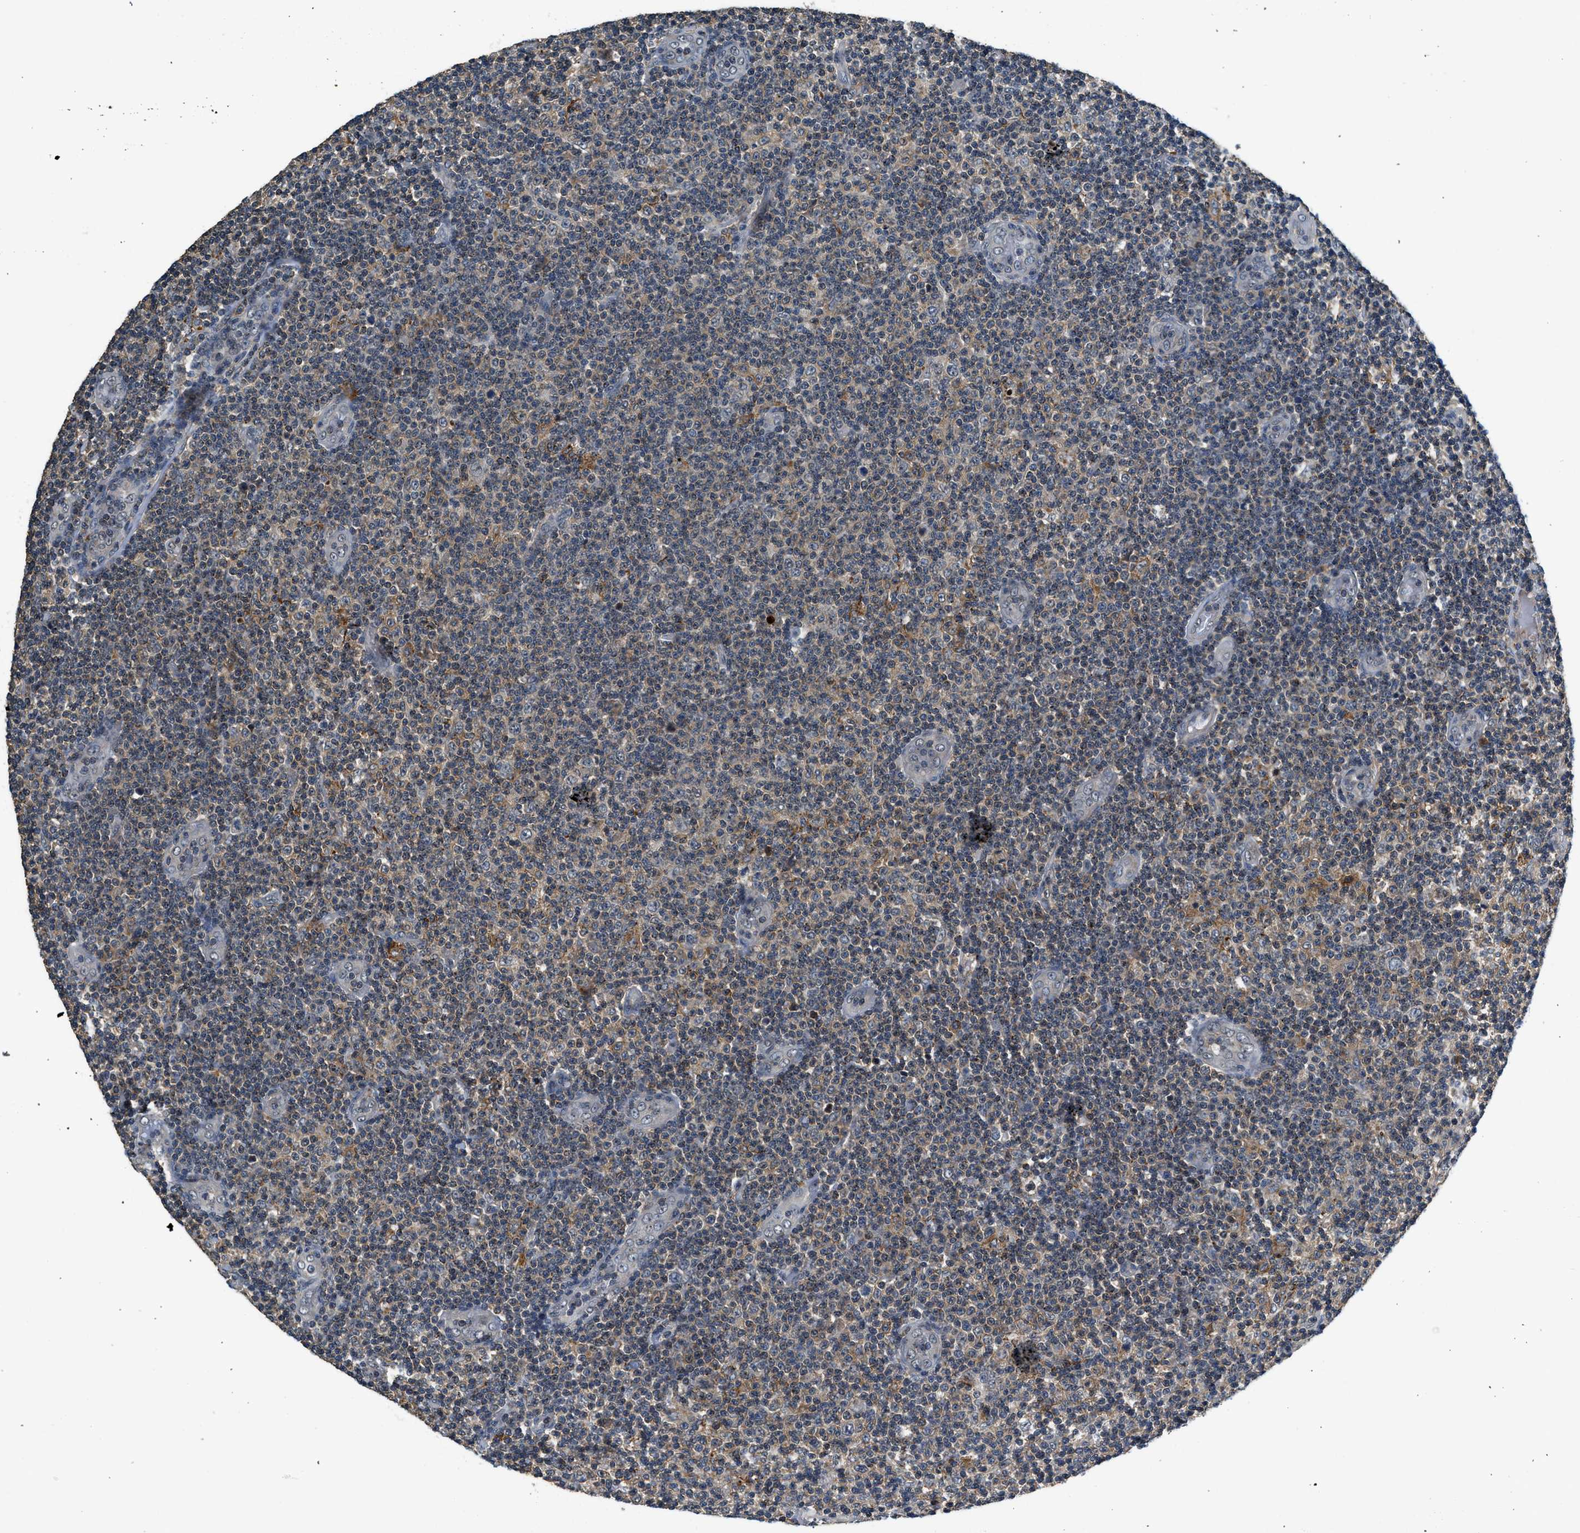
{"staining": {"intensity": "moderate", "quantity": "<25%", "location": "nuclear"}, "tissue": "lymphoma", "cell_type": "Tumor cells", "image_type": "cancer", "snomed": [{"axis": "morphology", "description": "Malignant lymphoma, non-Hodgkin's type, Low grade"}, {"axis": "topography", "description": "Lymph node"}], "caption": "Lymphoma stained for a protein exhibits moderate nuclear positivity in tumor cells.", "gene": "SLC15A4", "patient": {"sex": "male", "age": 83}}